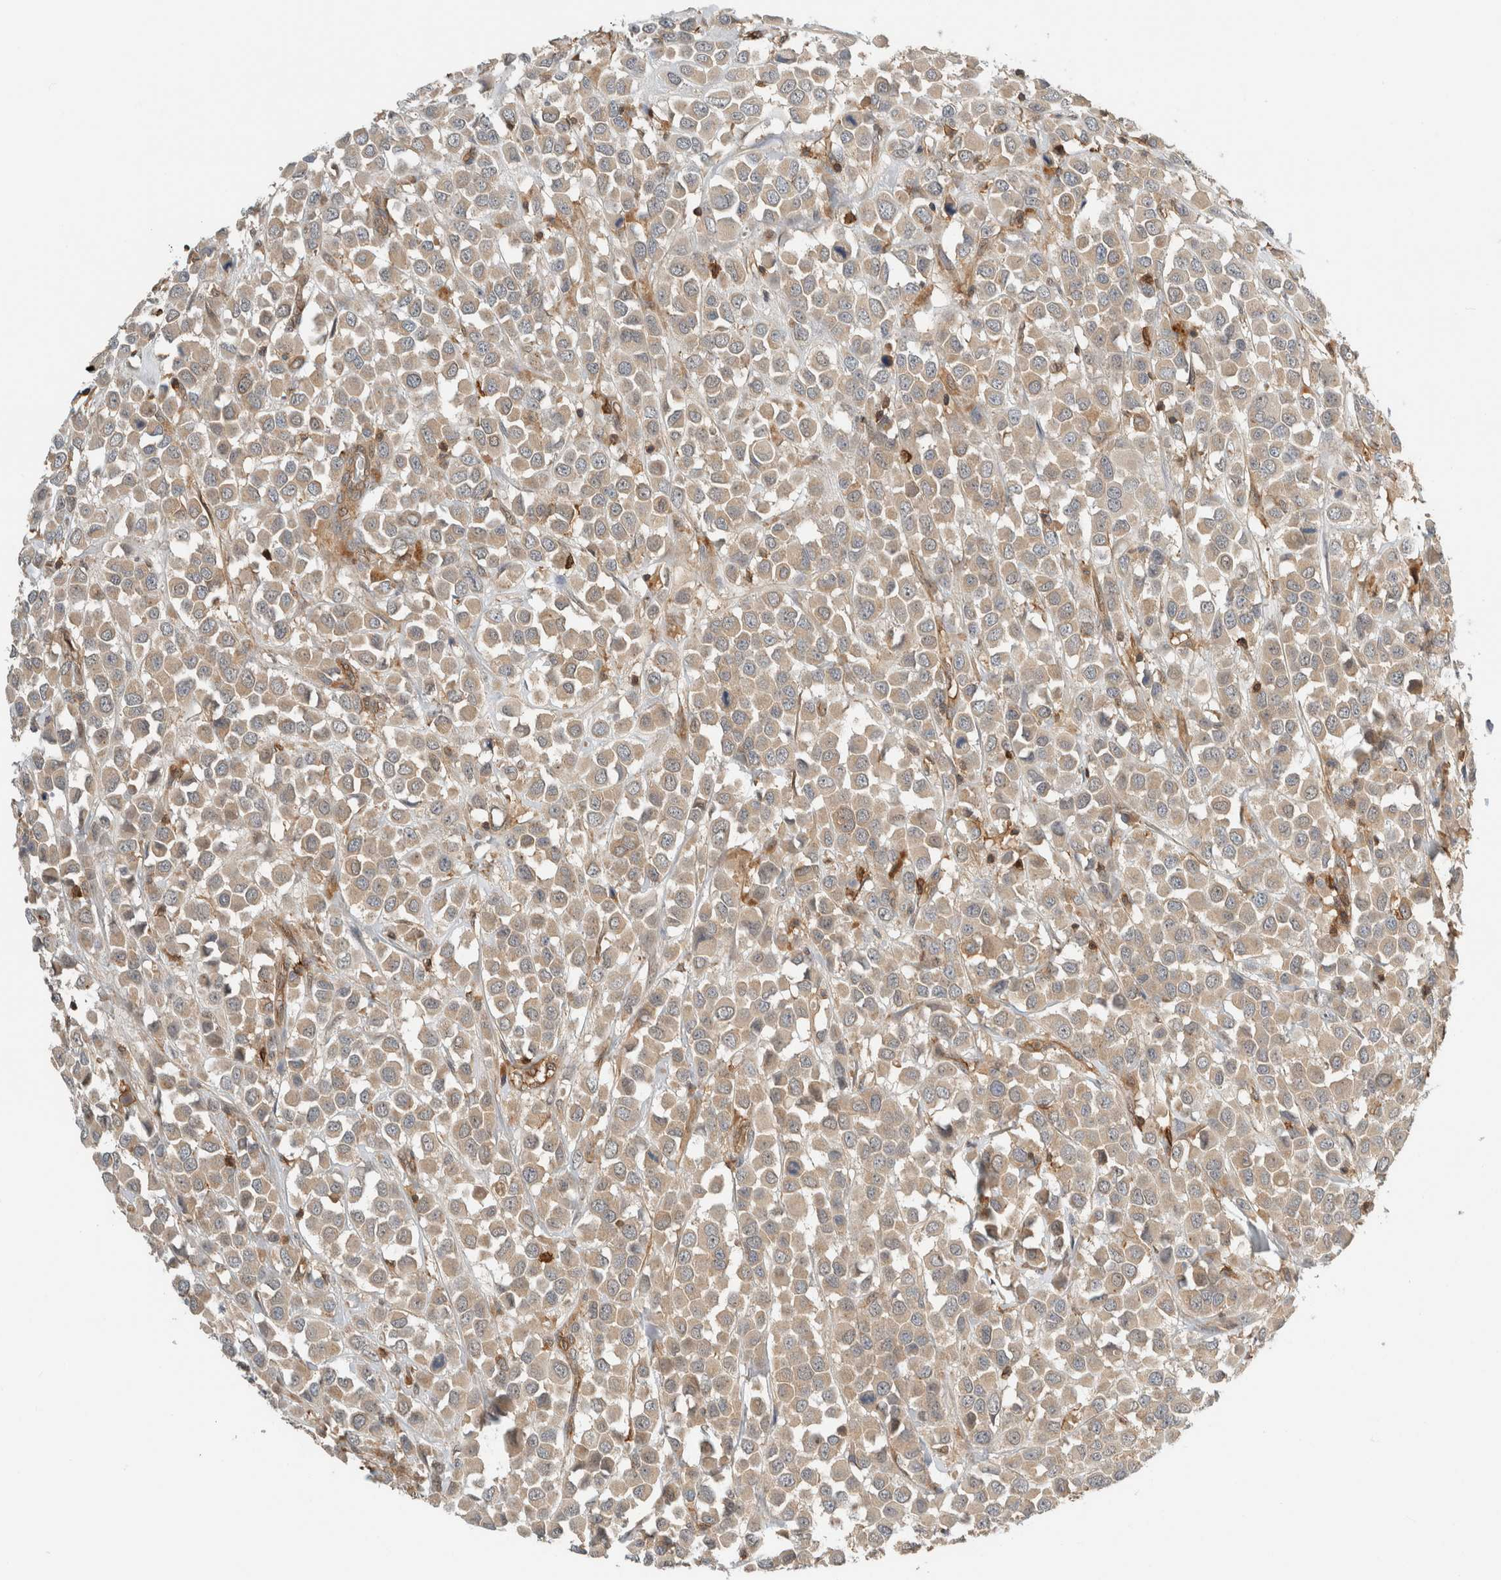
{"staining": {"intensity": "weak", "quantity": "25%-75%", "location": "cytoplasmic/membranous"}, "tissue": "breast cancer", "cell_type": "Tumor cells", "image_type": "cancer", "snomed": [{"axis": "morphology", "description": "Duct carcinoma"}, {"axis": "topography", "description": "Breast"}], "caption": "Immunohistochemistry micrograph of neoplastic tissue: invasive ductal carcinoma (breast) stained using IHC shows low levels of weak protein expression localized specifically in the cytoplasmic/membranous of tumor cells, appearing as a cytoplasmic/membranous brown color.", "gene": "PFDN4", "patient": {"sex": "female", "age": 61}}